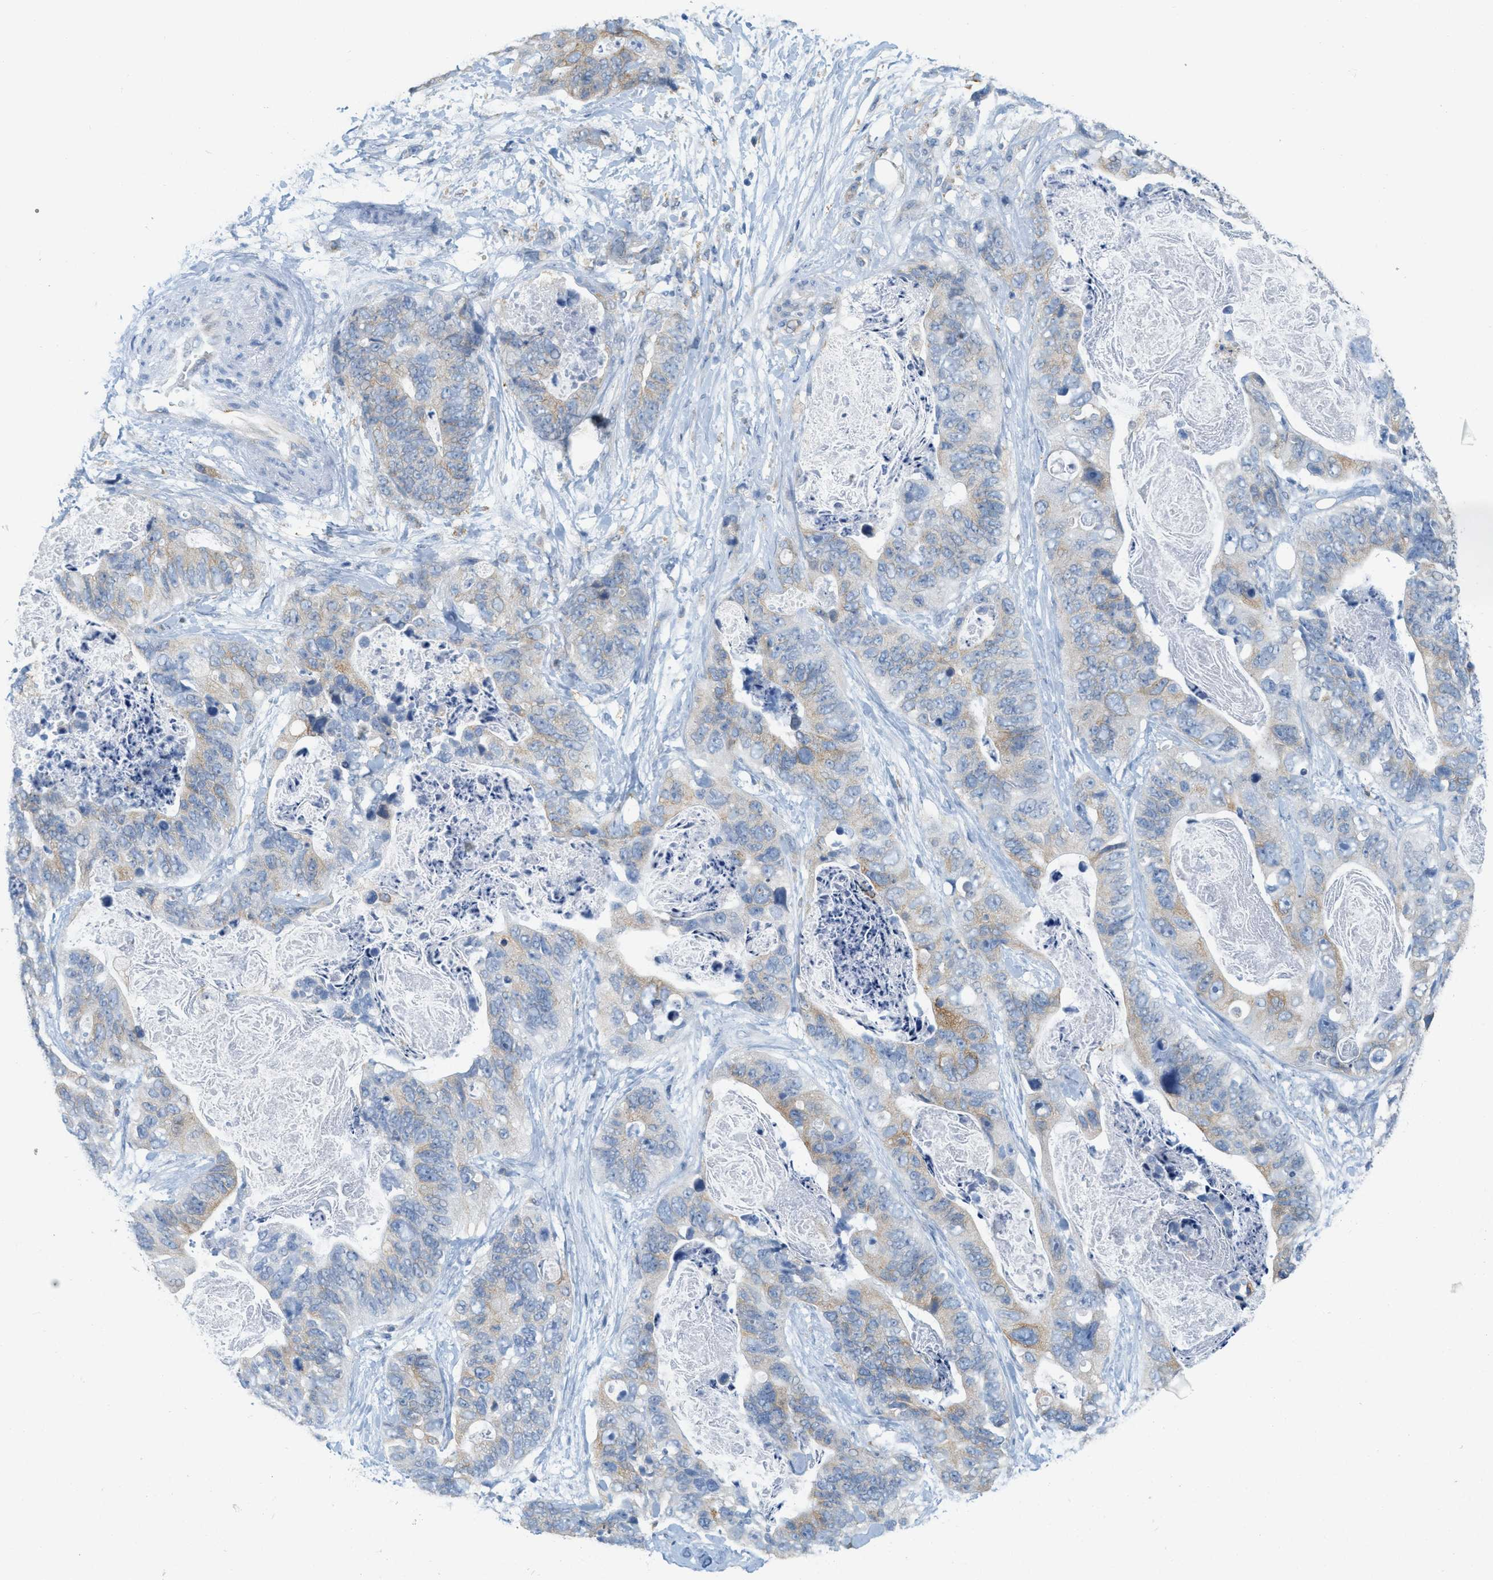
{"staining": {"intensity": "weak", "quantity": "<25%", "location": "cytoplasmic/membranous"}, "tissue": "stomach cancer", "cell_type": "Tumor cells", "image_type": "cancer", "snomed": [{"axis": "morphology", "description": "Adenocarcinoma, NOS"}, {"axis": "topography", "description": "Stomach"}], "caption": "IHC micrograph of human stomach adenocarcinoma stained for a protein (brown), which shows no expression in tumor cells.", "gene": "TEX264", "patient": {"sex": "female", "age": 89}}